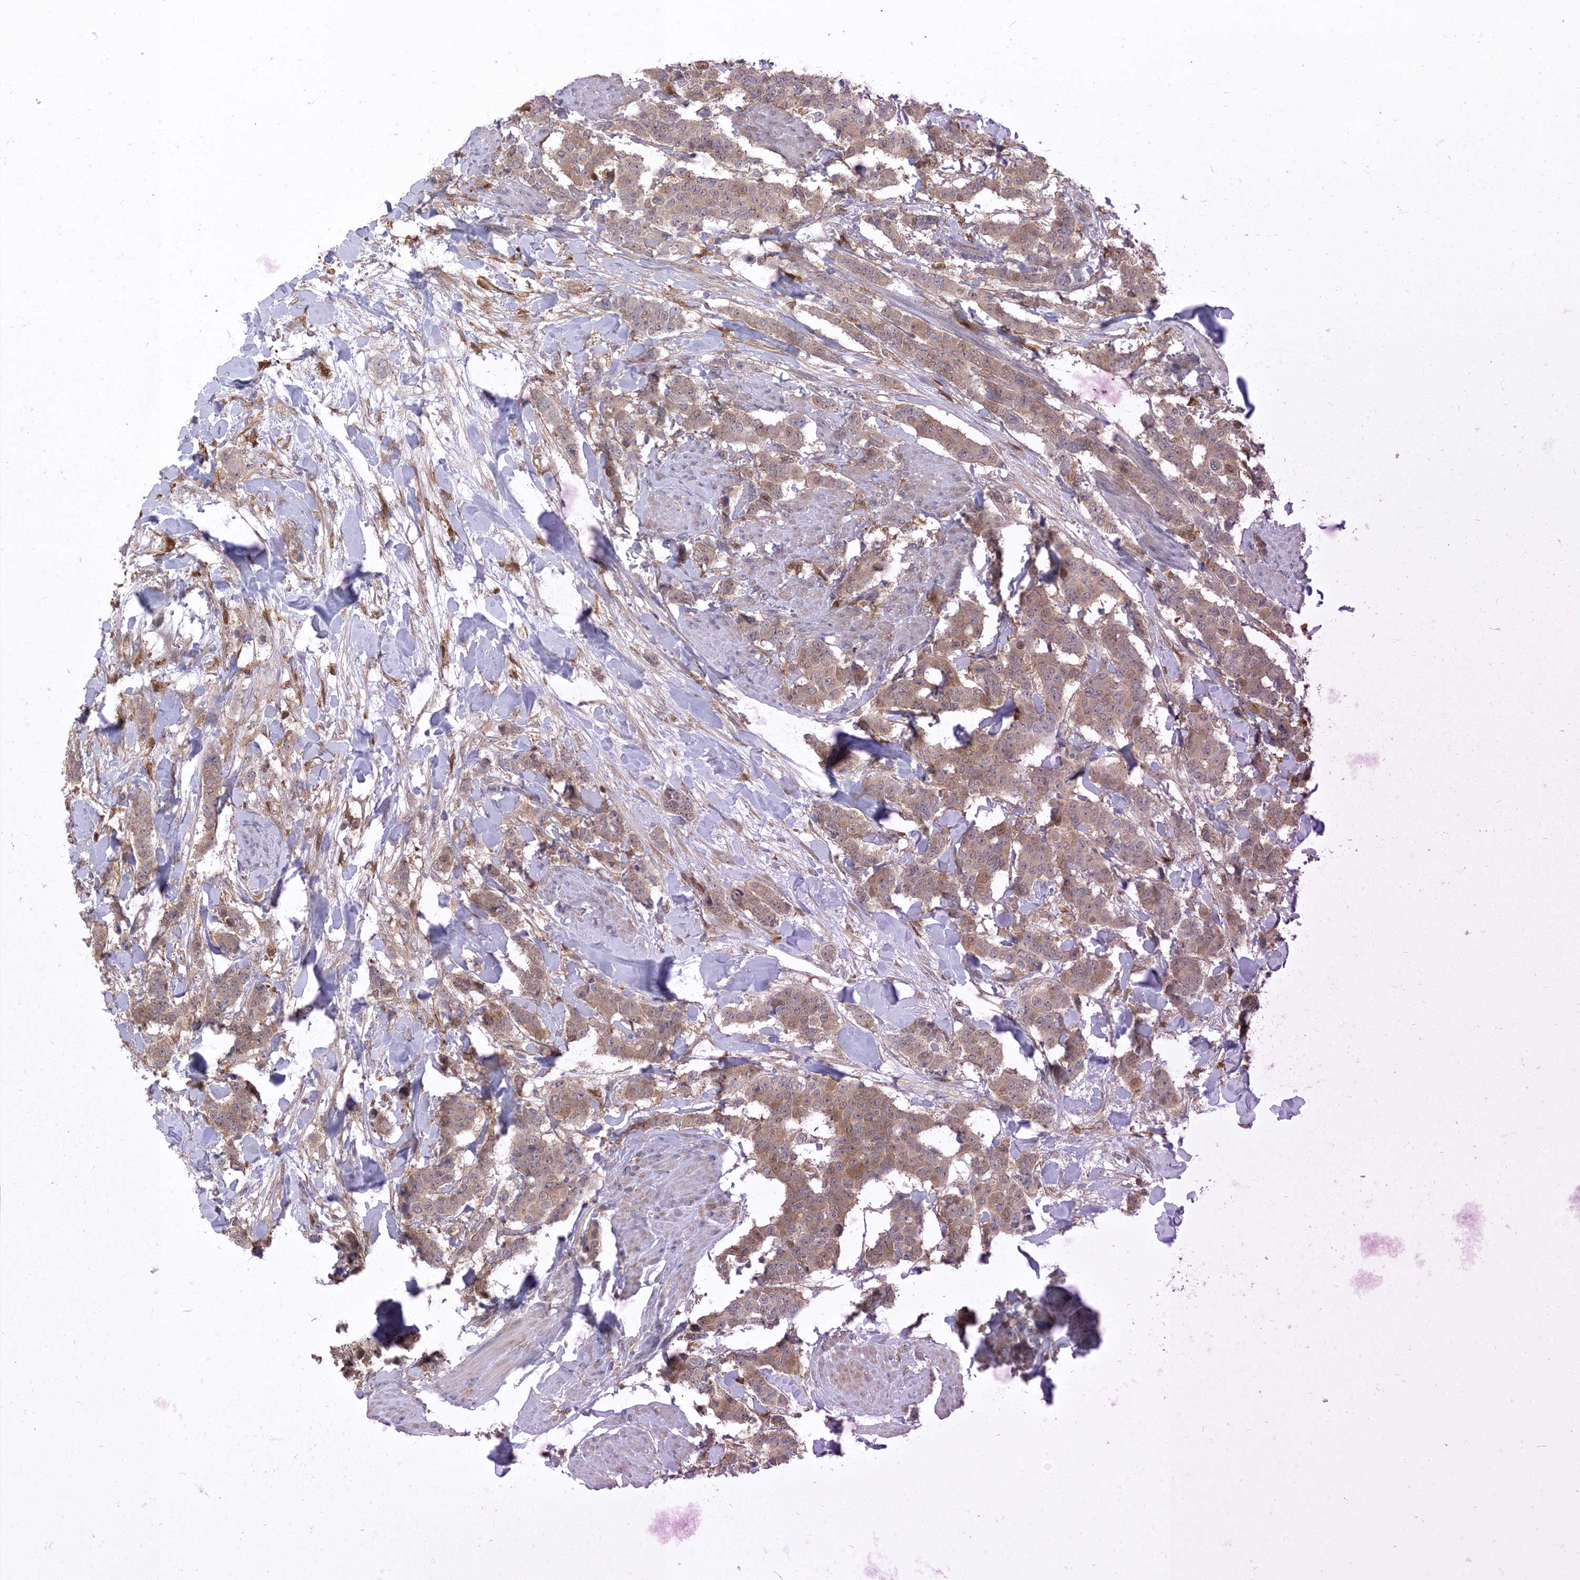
{"staining": {"intensity": "weak", "quantity": ">75%", "location": "cytoplasmic/membranous"}, "tissue": "breast cancer", "cell_type": "Tumor cells", "image_type": "cancer", "snomed": [{"axis": "morphology", "description": "Duct carcinoma"}, {"axis": "topography", "description": "Breast"}], "caption": "A brown stain highlights weak cytoplasmic/membranous expression of a protein in human breast cancer tumor cells. (Stains: DAB in brown, nuclei in blue, Microscopy: brightfield microscopy at high magnification).", "gene": "NAGK", "patient": {"sex": "female", "age": 40}}